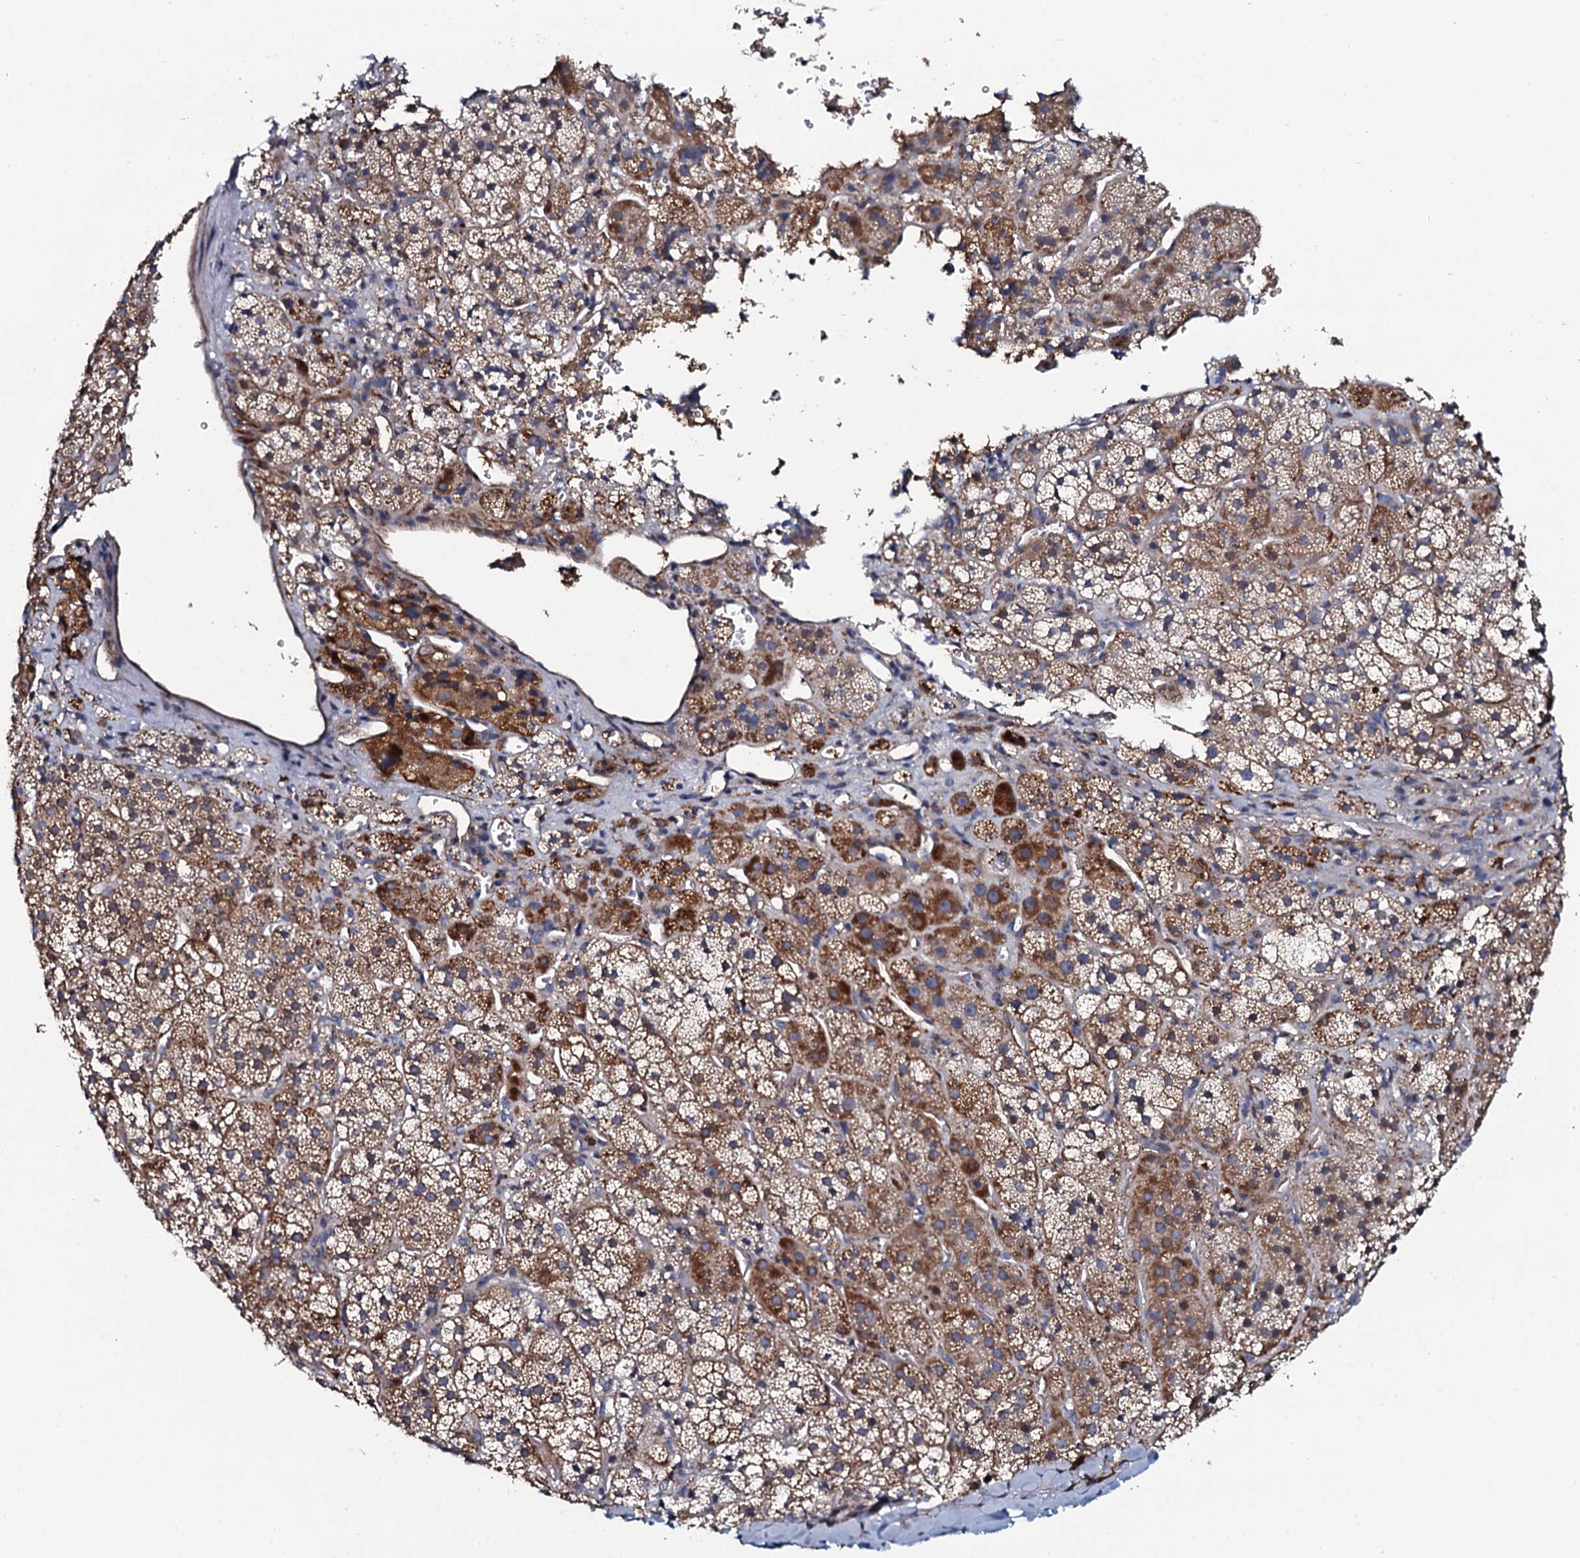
{"staining": {"intensity": "moderate", "quantity": "25%-75%", "location": "cytoplasmic/membranous"}, "tissue": "adrenal gland", "cell_type": "Glandular cells", "image_type": "normal", "snomed": [{"axis": "morphology", "description": "Normal tissue, NOS"}, {"axis": "topography", "description": "Adrenal gland"}], "caption": "Protein expression by immunohistochemistry (IHC) shows moderate cytoplasmic/membranous positivity in approximately 25%-75% of glandular cells in benign adrenal gland. (DAB = brown stain, brightfield microscopy at high magnification).", "gene": "KCTD4", "patient": {"sex": "female", "age": 44}}